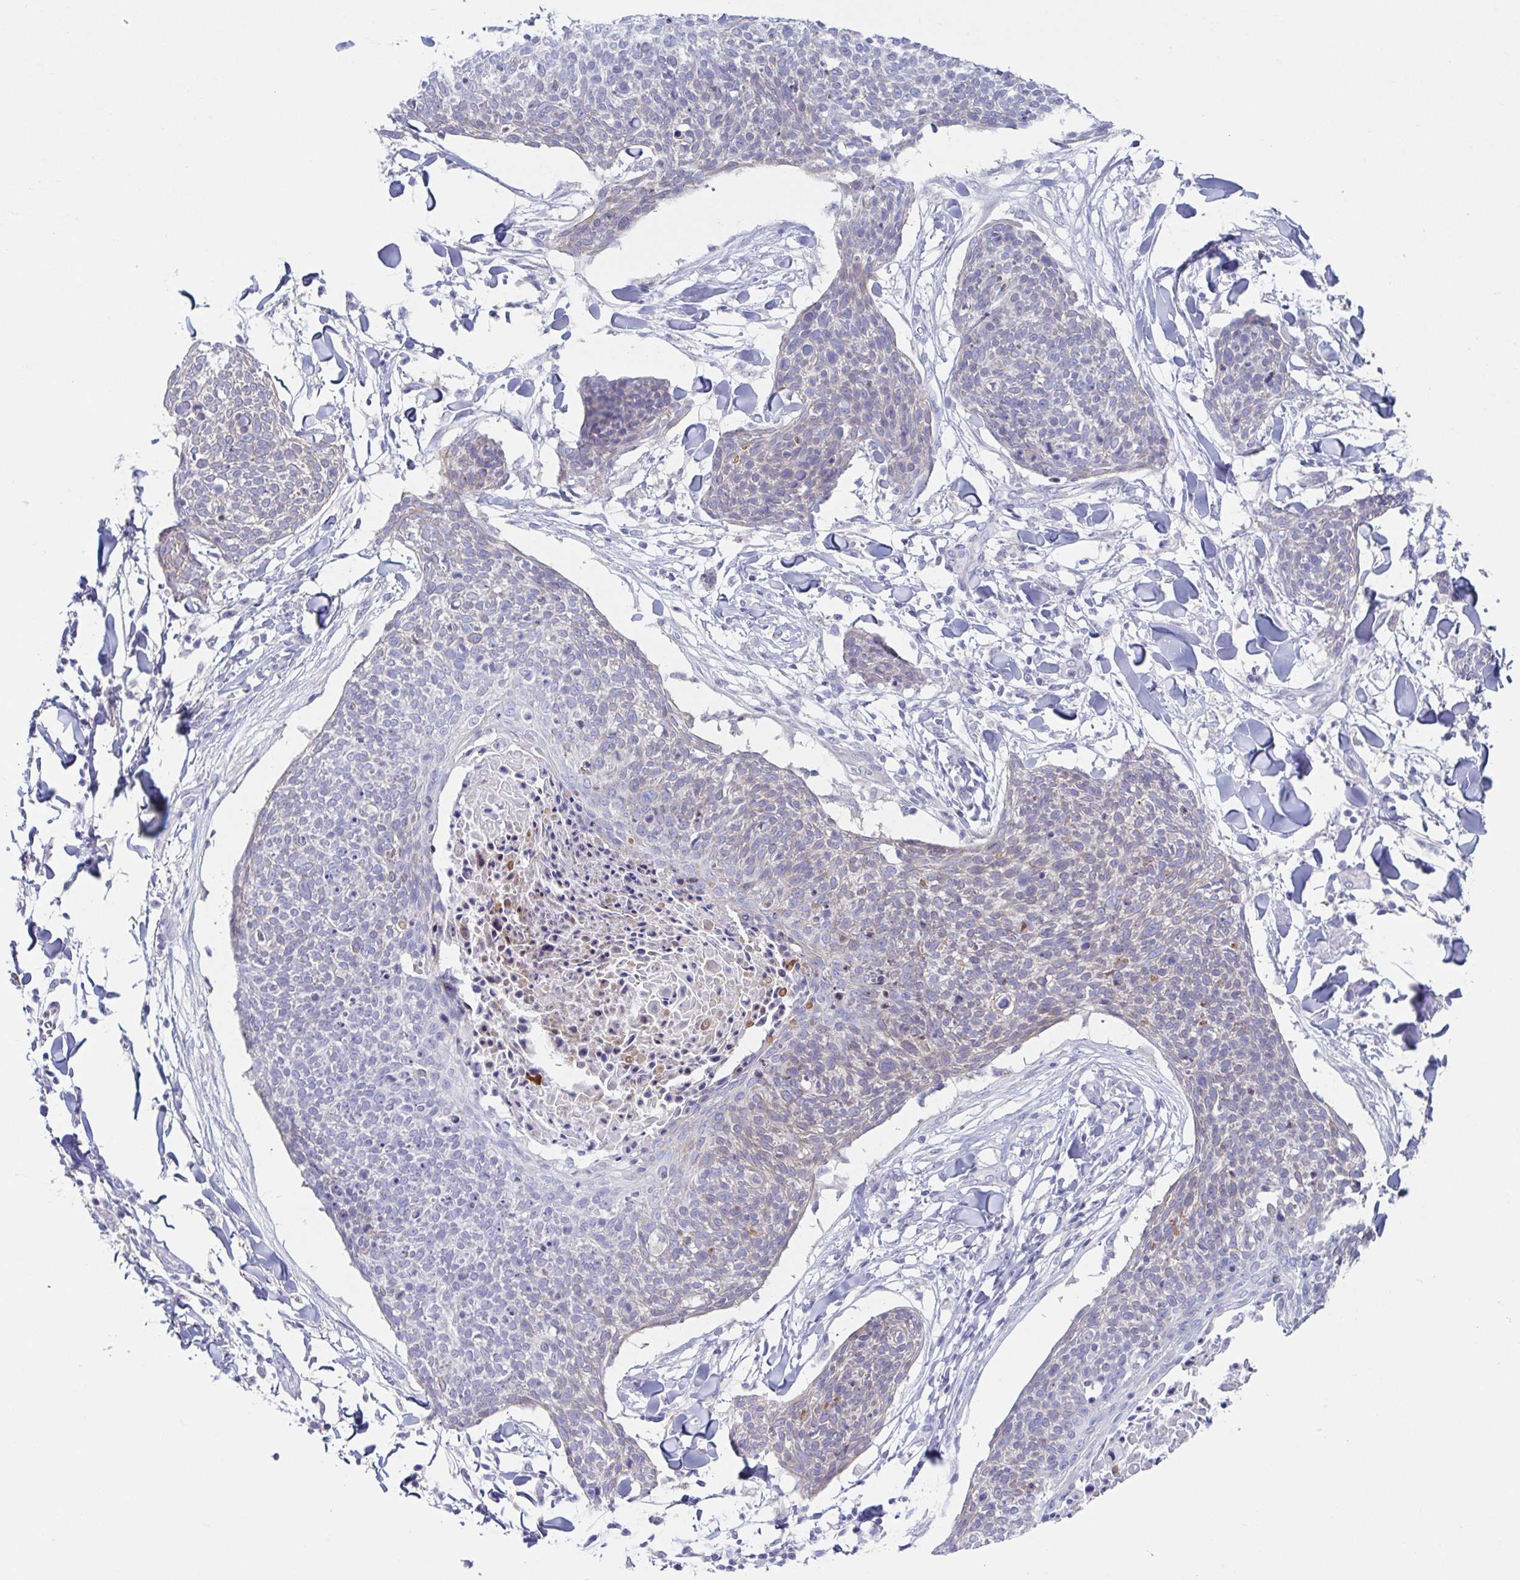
{"staining": {"intensity": "weak", "quantity": "<25%", "location": "cytoplasmic/membranous"}, "tissue": "skin cancer", "cell_type": "Tumor cells", "image_type": "cancer", "snomed": [{"axis": "morphology", "description": "Squamous cell carcinoma, NOS"}, {"axis": "topography", "description": "Skin"}, {"axis": "topography", "description": "Vulva"}], "caption": "This is an immunohistochemistry photomicrograph of human skin squamous cell carcinoma. There is no expression in tumor cells.", "gene": "HTR2A", "patient": {"sex": "female", "age": 75}}